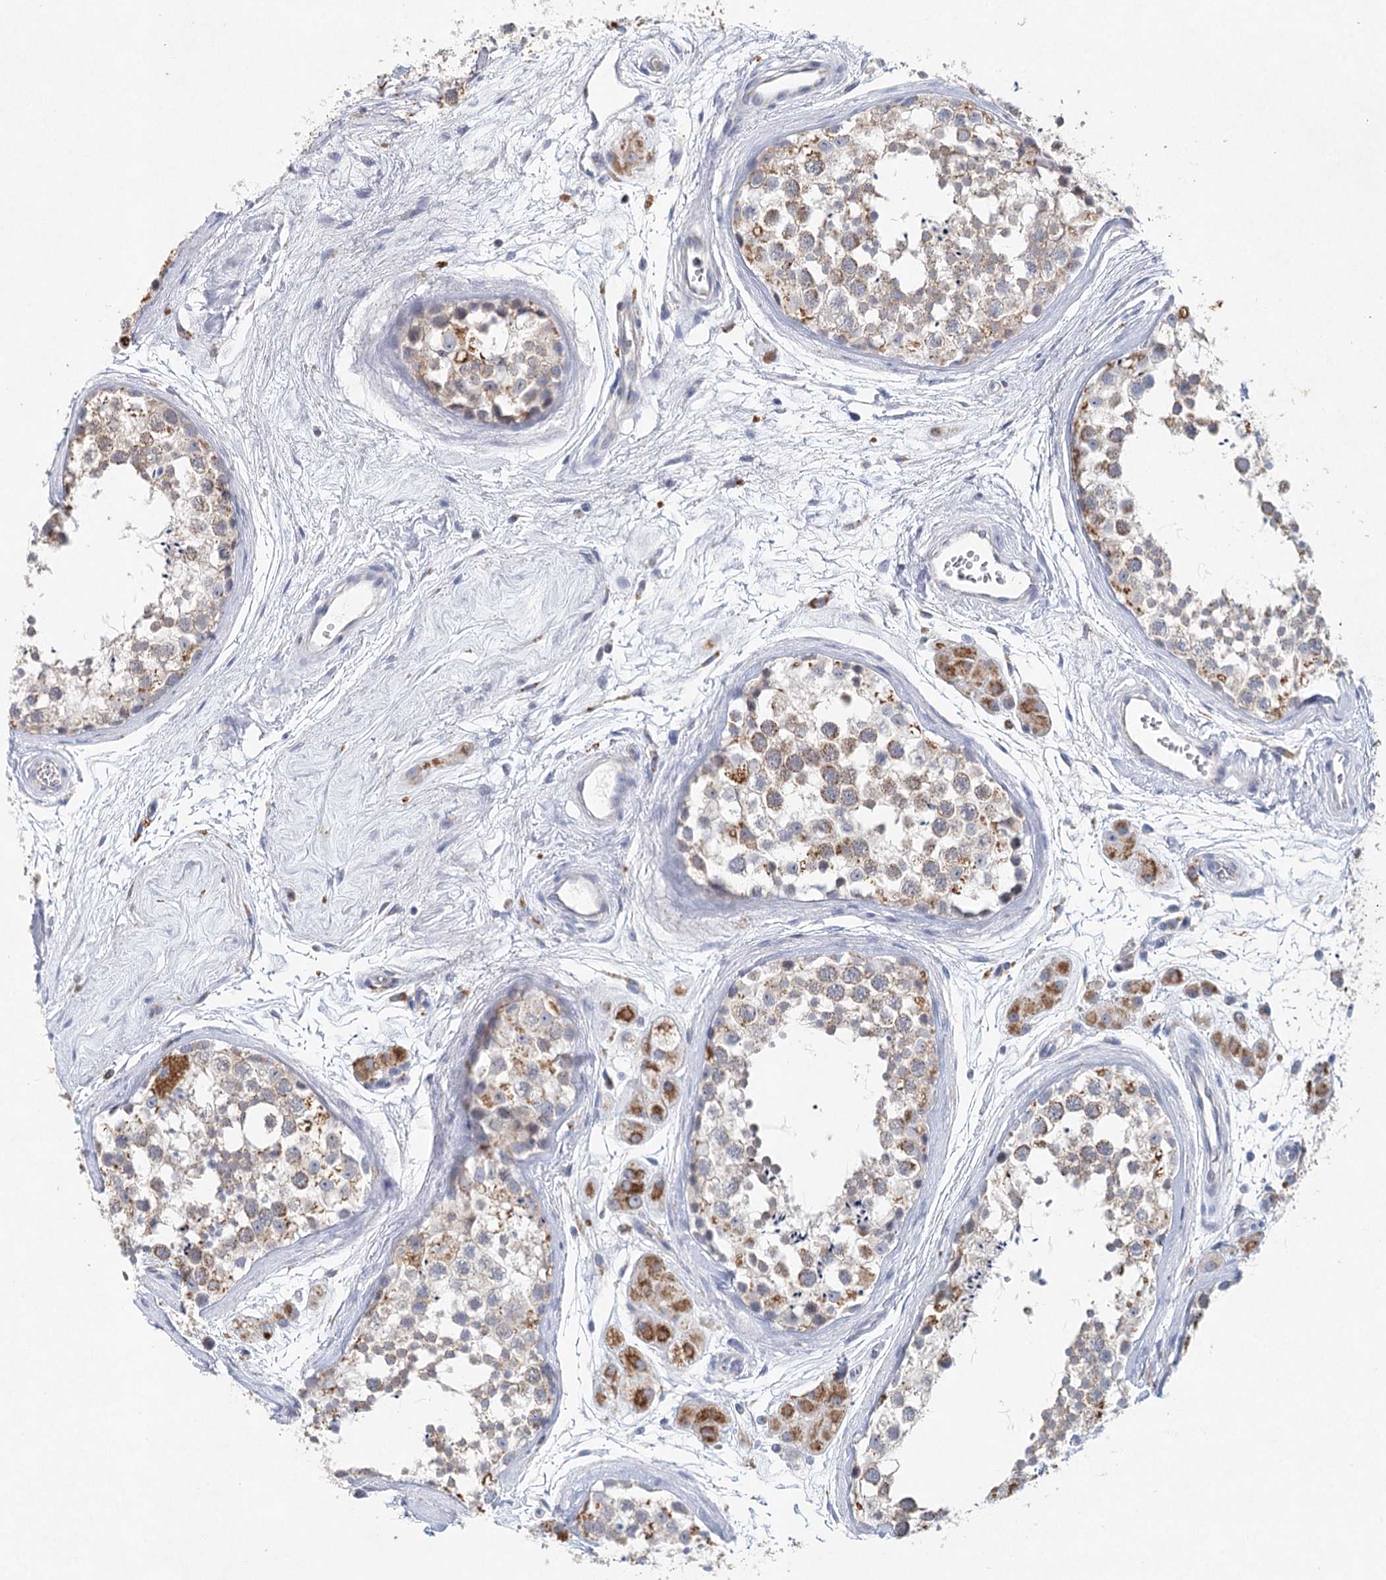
{"staining": {"intensity": "moderate", "quantity": "25%-75%", "location": "cytoplasmic/membranous"}, "tissue": "testis", "cell_type": "Cells in seminiferous ducts", "image_type": "normal", "snomed": [{"axis": "morphology", "description": "Normal tissue, NOS"}, {"axis": "topography", "description": "Testis"}], "caption": "A high-resolution photomicrograph shows IHC staining of normal testis, which shows moderate cytoplasmic/membranous positivity in about 25%-75% of cells in seminiferous ducts.", "gene": "XPO6", "patient": {"sex": "male", "age": 56}}